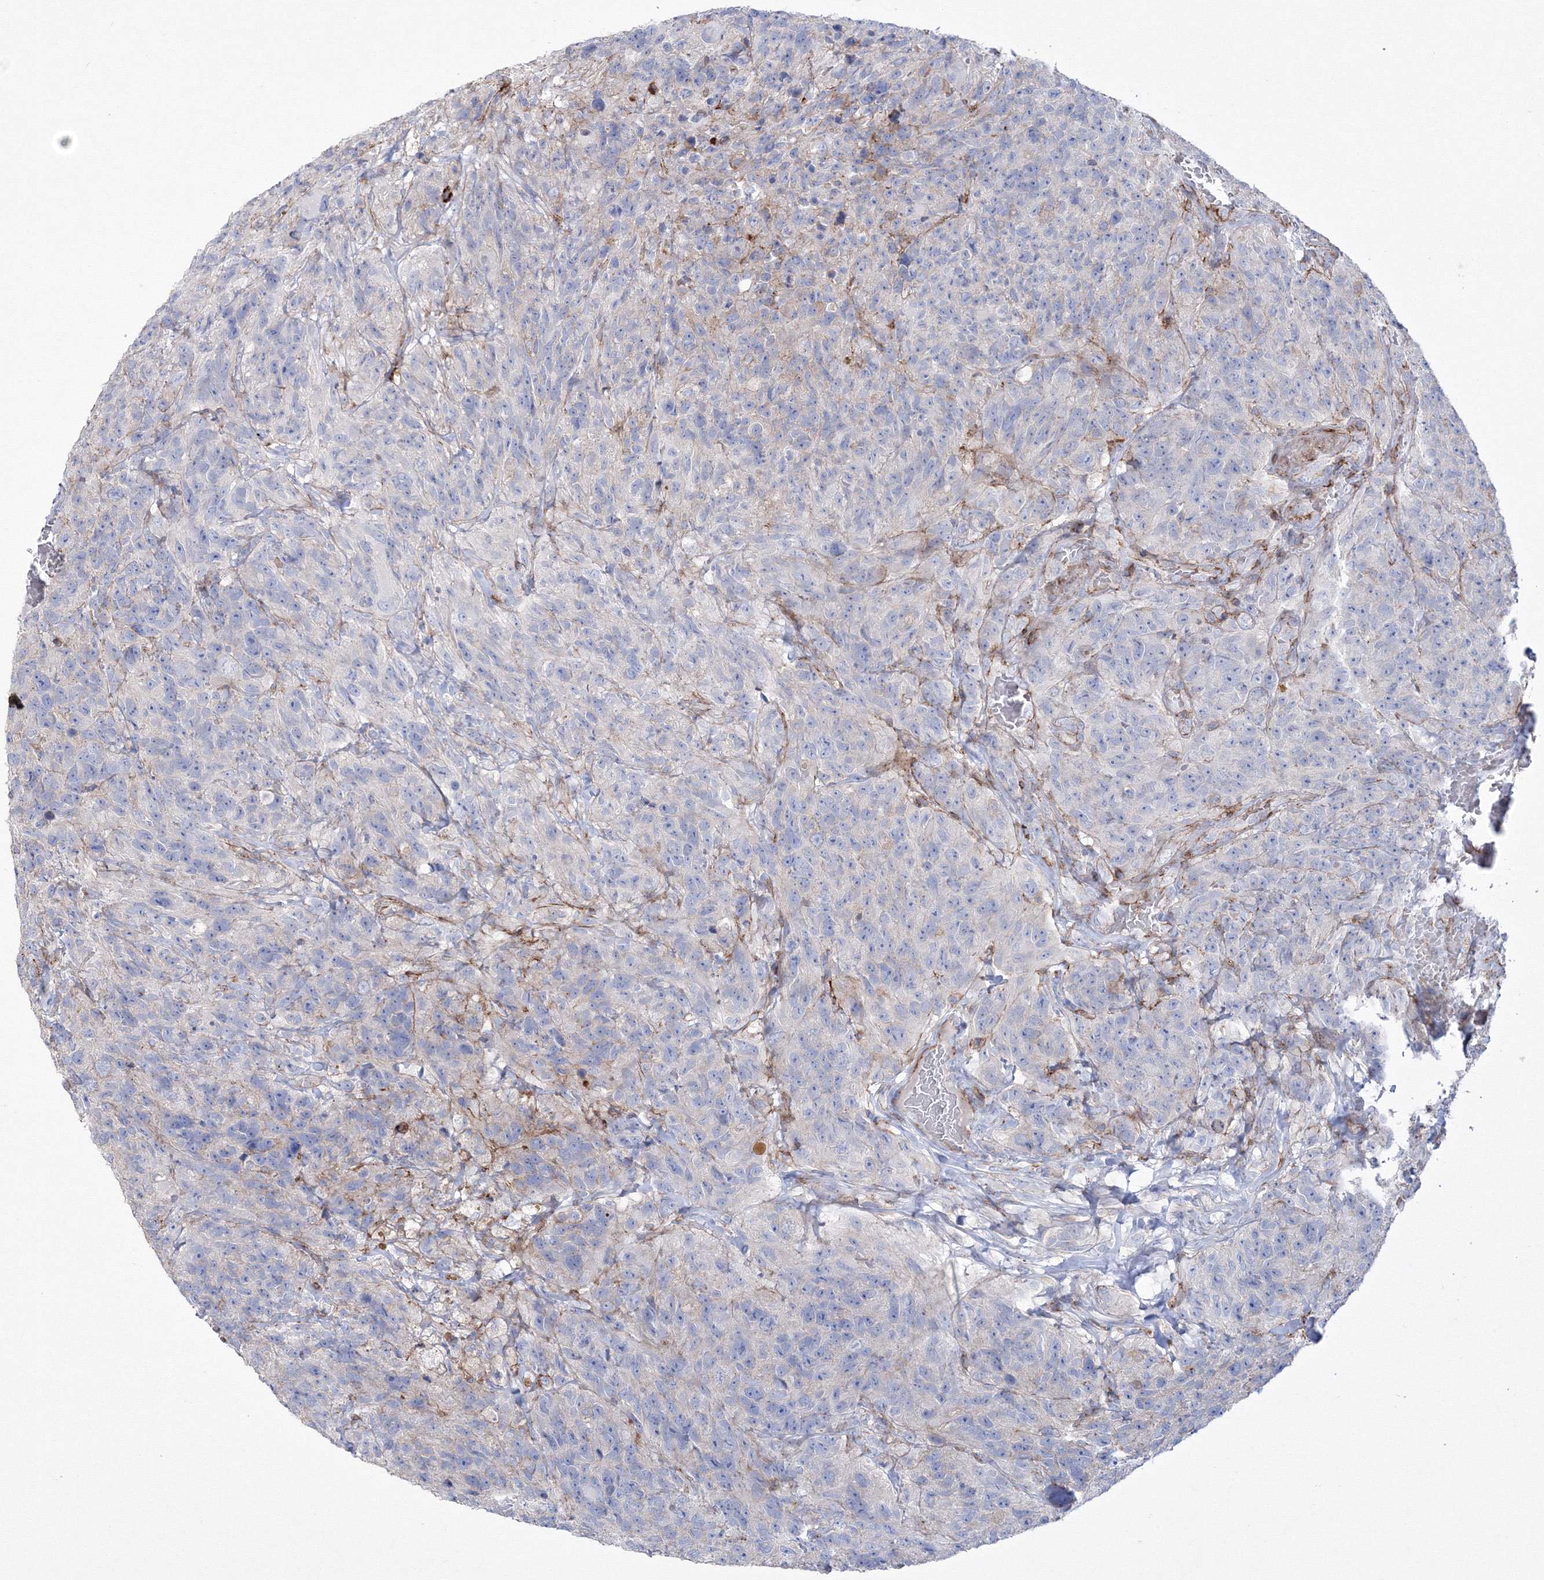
{"staining": {"intensity": "negative", "quantity": "none", "location": "none"}, "tissue": "glioma", "cell_type": "Tumor cells", "image_type": "cancer", "snomed": [{"axis": "morphology", "description": "Glioma, malignant, High grade"}, {"axis": "topography", "description": "Brain"}], "caption": "An IHC photomicrograph of malignant glioma (high-grade) is shown. There is no staining in tumor cells of malignant glioma (high-grade).", "gene": "GPR82", "patient": {"sex": "male", "age": 69}}